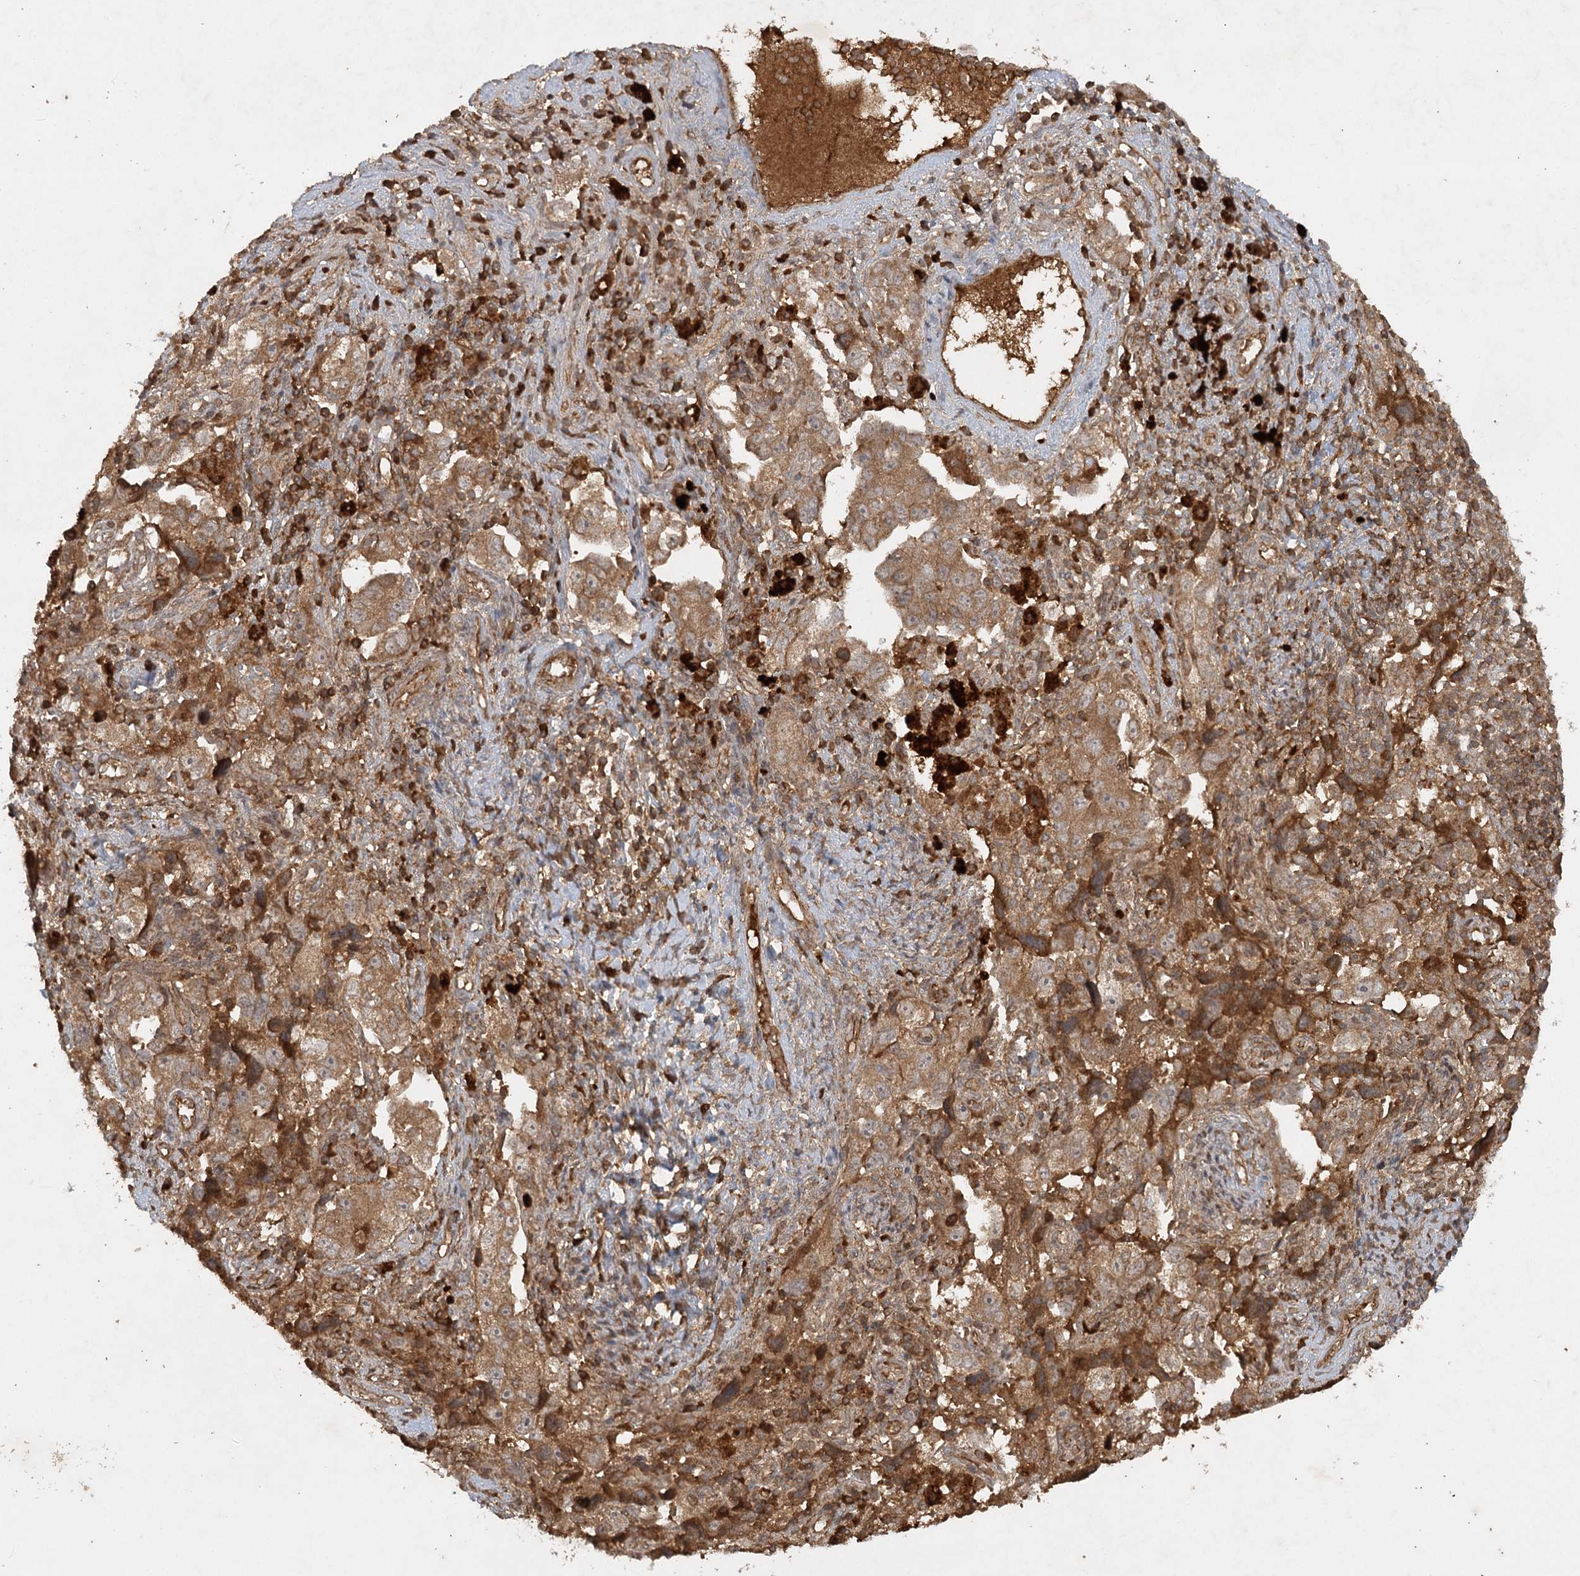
{"staining": {"intensity": "moderate", "quantity": ">75%", "location": "cytoplasmic/membranous"}, "tissue": "ovarian cancer", "cell_type": "Tumor cells", "image_type": "cancer", "snomed": [{"axis": "morphology", "description": "Carcinoma, NOS"}, {"axis": "morphology", "description": "Cystadenocarcinoma, serous, NOS"}, {"axis": "topography", "description": "Ovary"}], "caption": "This micrograph reveals IHC staining of ovarian cancer, with medium moderate cytoplasmic/membranous staining in approximately >75% of tumor cells.", "gene": "ARL13A", "patient": {"sex": "female", "age": 69}}